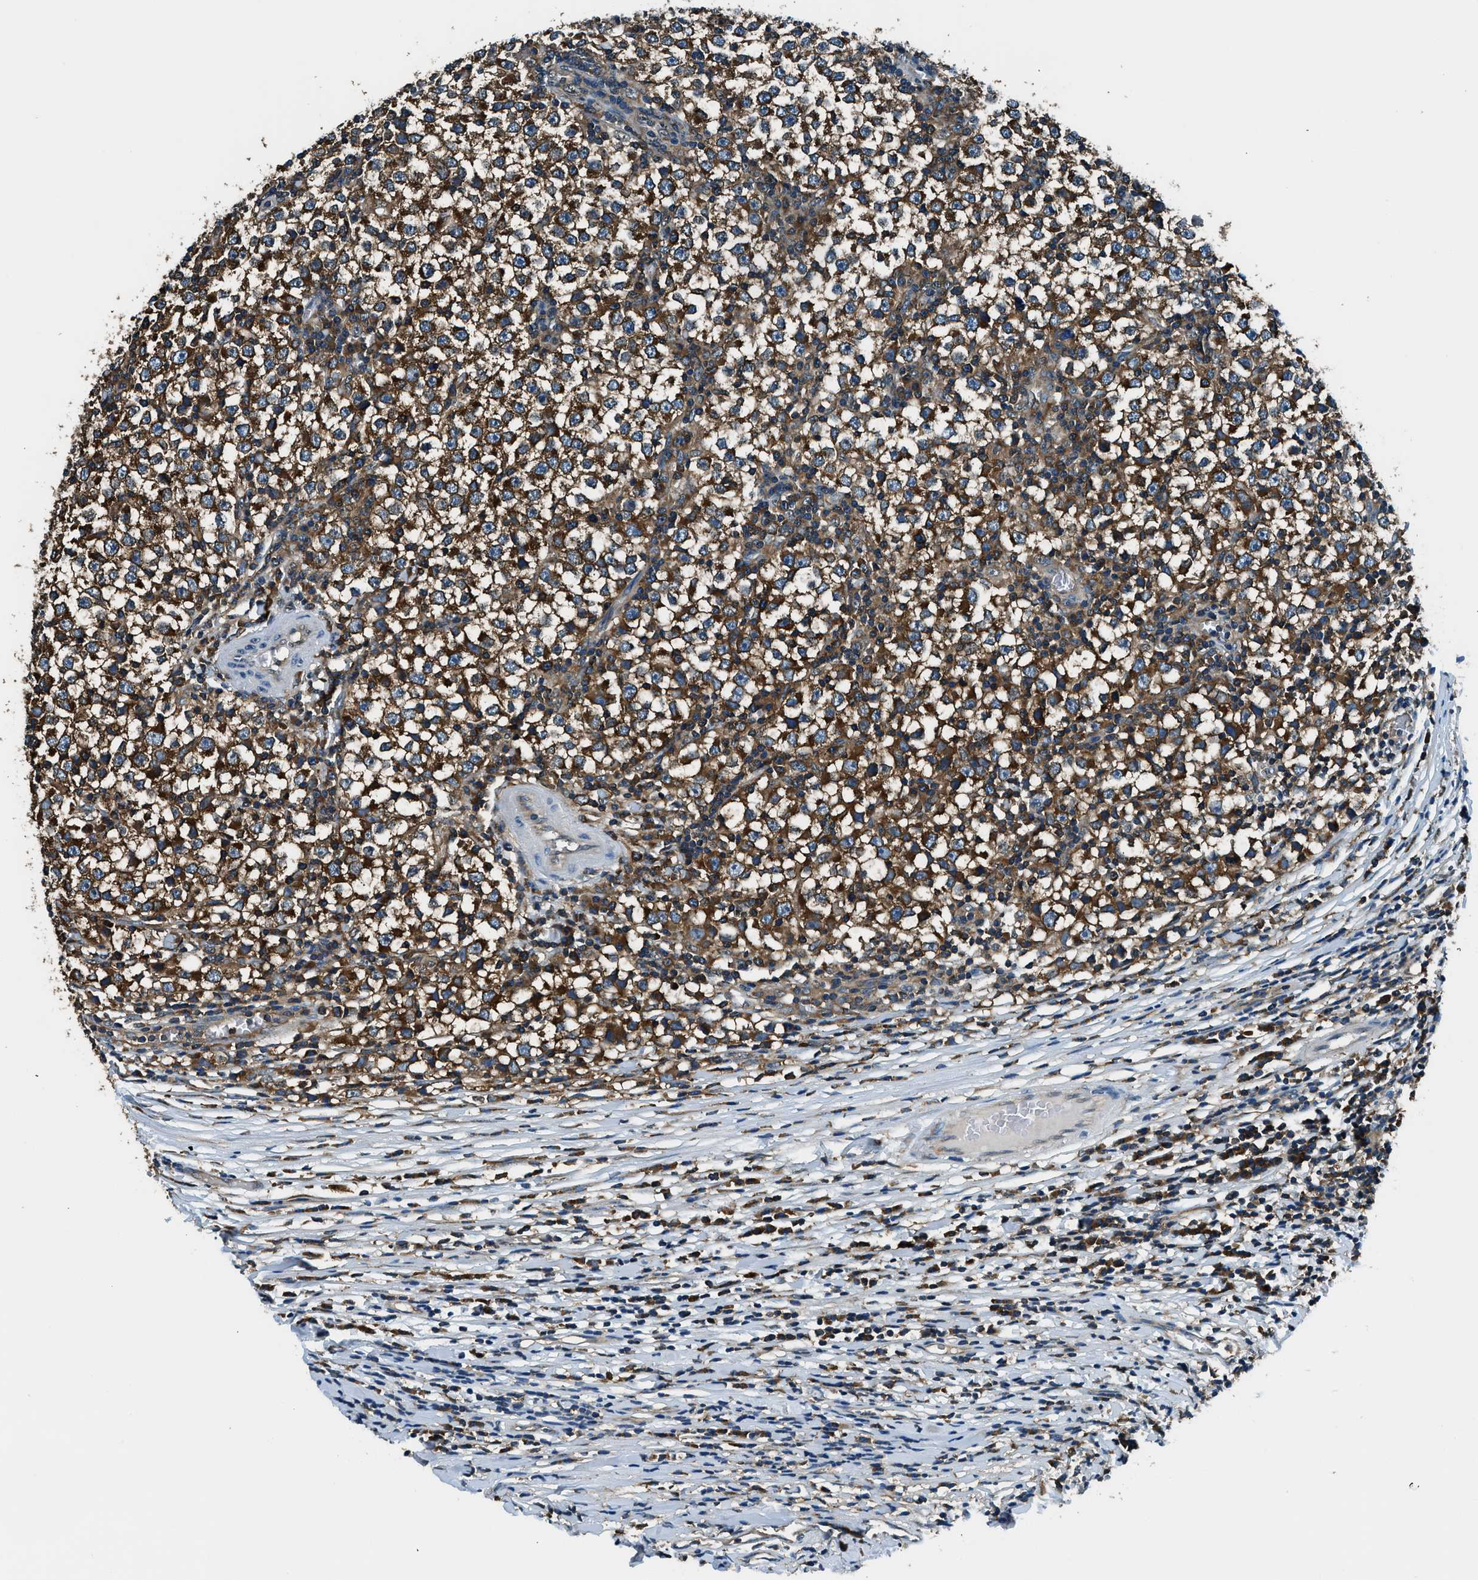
{"staining": {"intensity": "strong", "quantity": ">75%", "location": "cytoplasmic/membranous"}, "tissue": "testis cancer", "cell_type": "Tumor cells", "image_type": "cancer", "snomed": [{"axis": "morphology", "description": "Seminoma, NOS"}, {"axis": "topography", "description": "Testis"}], "caption": "Seminoma (testis) tissue displays strong cytoplasmic/membranous staining in about >75% of tumor cells, visualized by immunohistochemistry.", "gene": "ARFGAP2", "patient": {"sex": "male", "age": 65}}